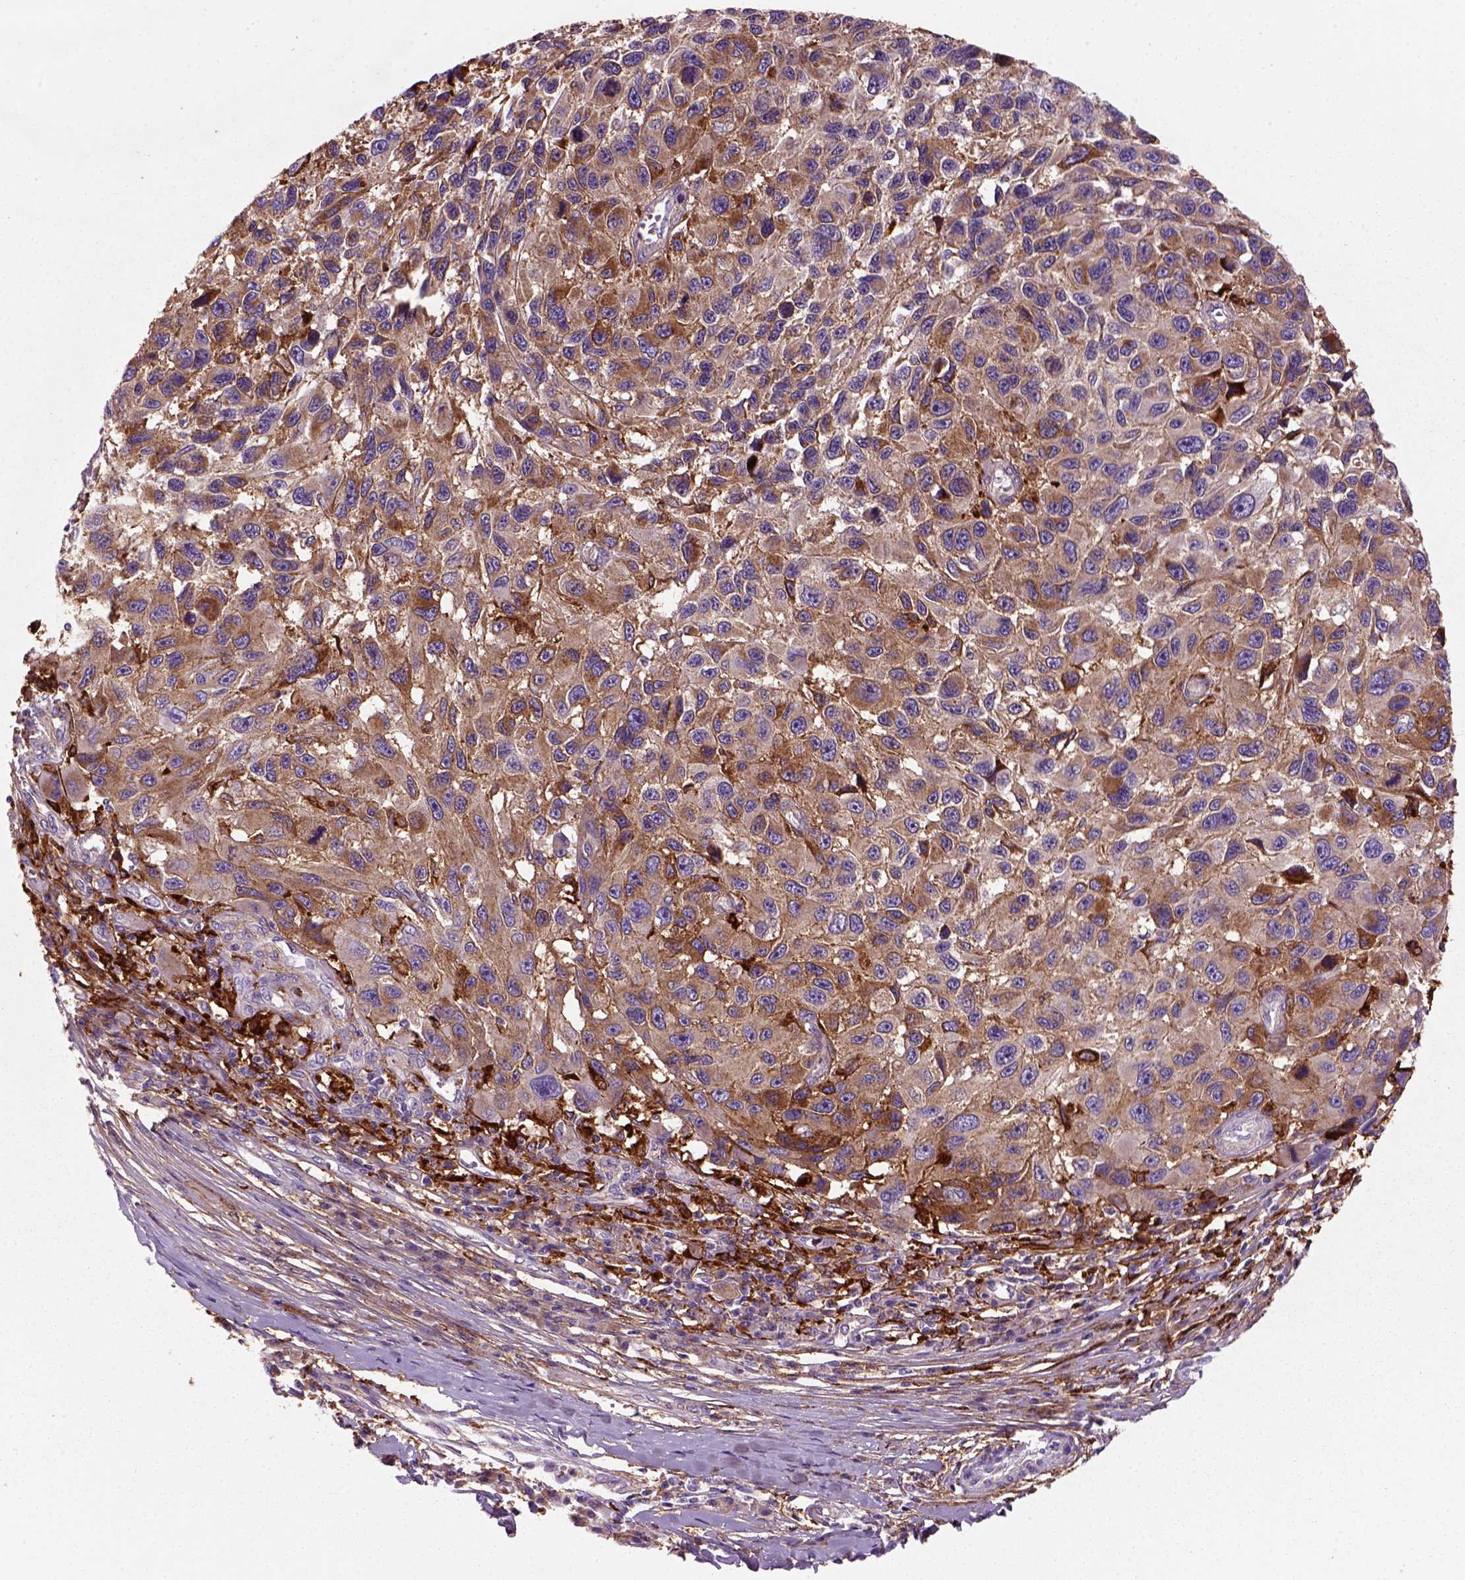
{"staining": {"intensity": "moderate", "quantity": ">75%", "location": "cytoplasmic/membranous"}, "tissue": "melanoma", "cell_type": "Tumor cells", "image_type": "cancer", "snomed": [{"axis": "morphology", "description": "Malignant melanoma, NOS"}, {"axis": "topography", "description": "Skin"}], "caption": "Melanoma stained for a protein reveals moderate cytoplasmic/membranous positivity in tumor cells.", "gene": "MARCKS", "patient": {"sex": "male", "age": 53}}